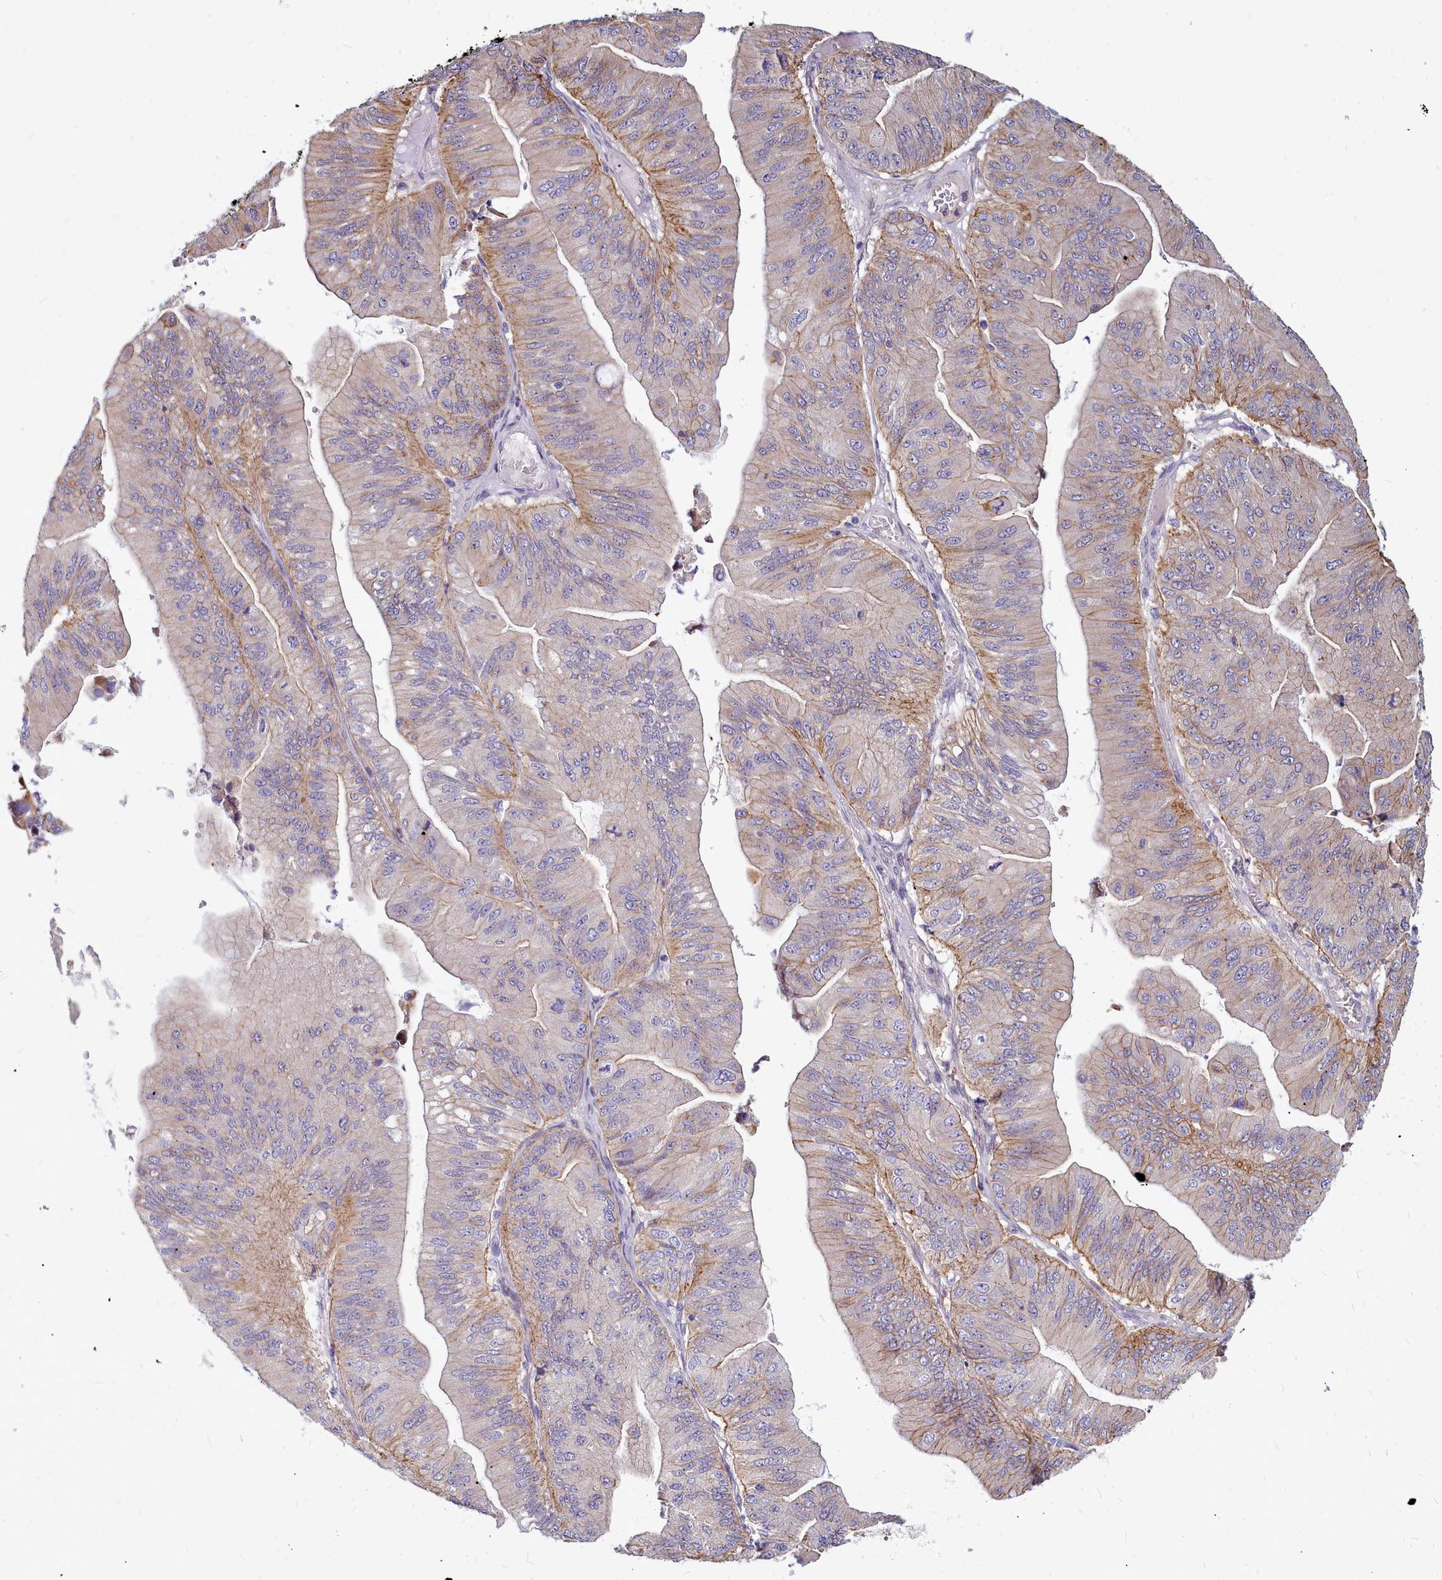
{"staining": {"intensity": "moderate", "quantity": "25%-75%", "location": "cytoplasmic/membranous"}, "tissue": "ovarian cancer", "cell_type": "Tumor cells", "image_type": "cancer", "snomed": [{"axis": "morphology", "description": "Cystadenocarcinoma, mucinous, NOS"}, {"axis": "topography", "description": "Ovary"}], "caption": "An immunohistochemistry (IHC) histopathology image of tumor tissue is shown. Protein staining in brown highlights moderate cytoplasmic/membranous positivity in ovarian mucinous cystadenocarcinoma within tumor cells.", "gene": "TTC5", "patient": {"sex": "female", "age": 61}}